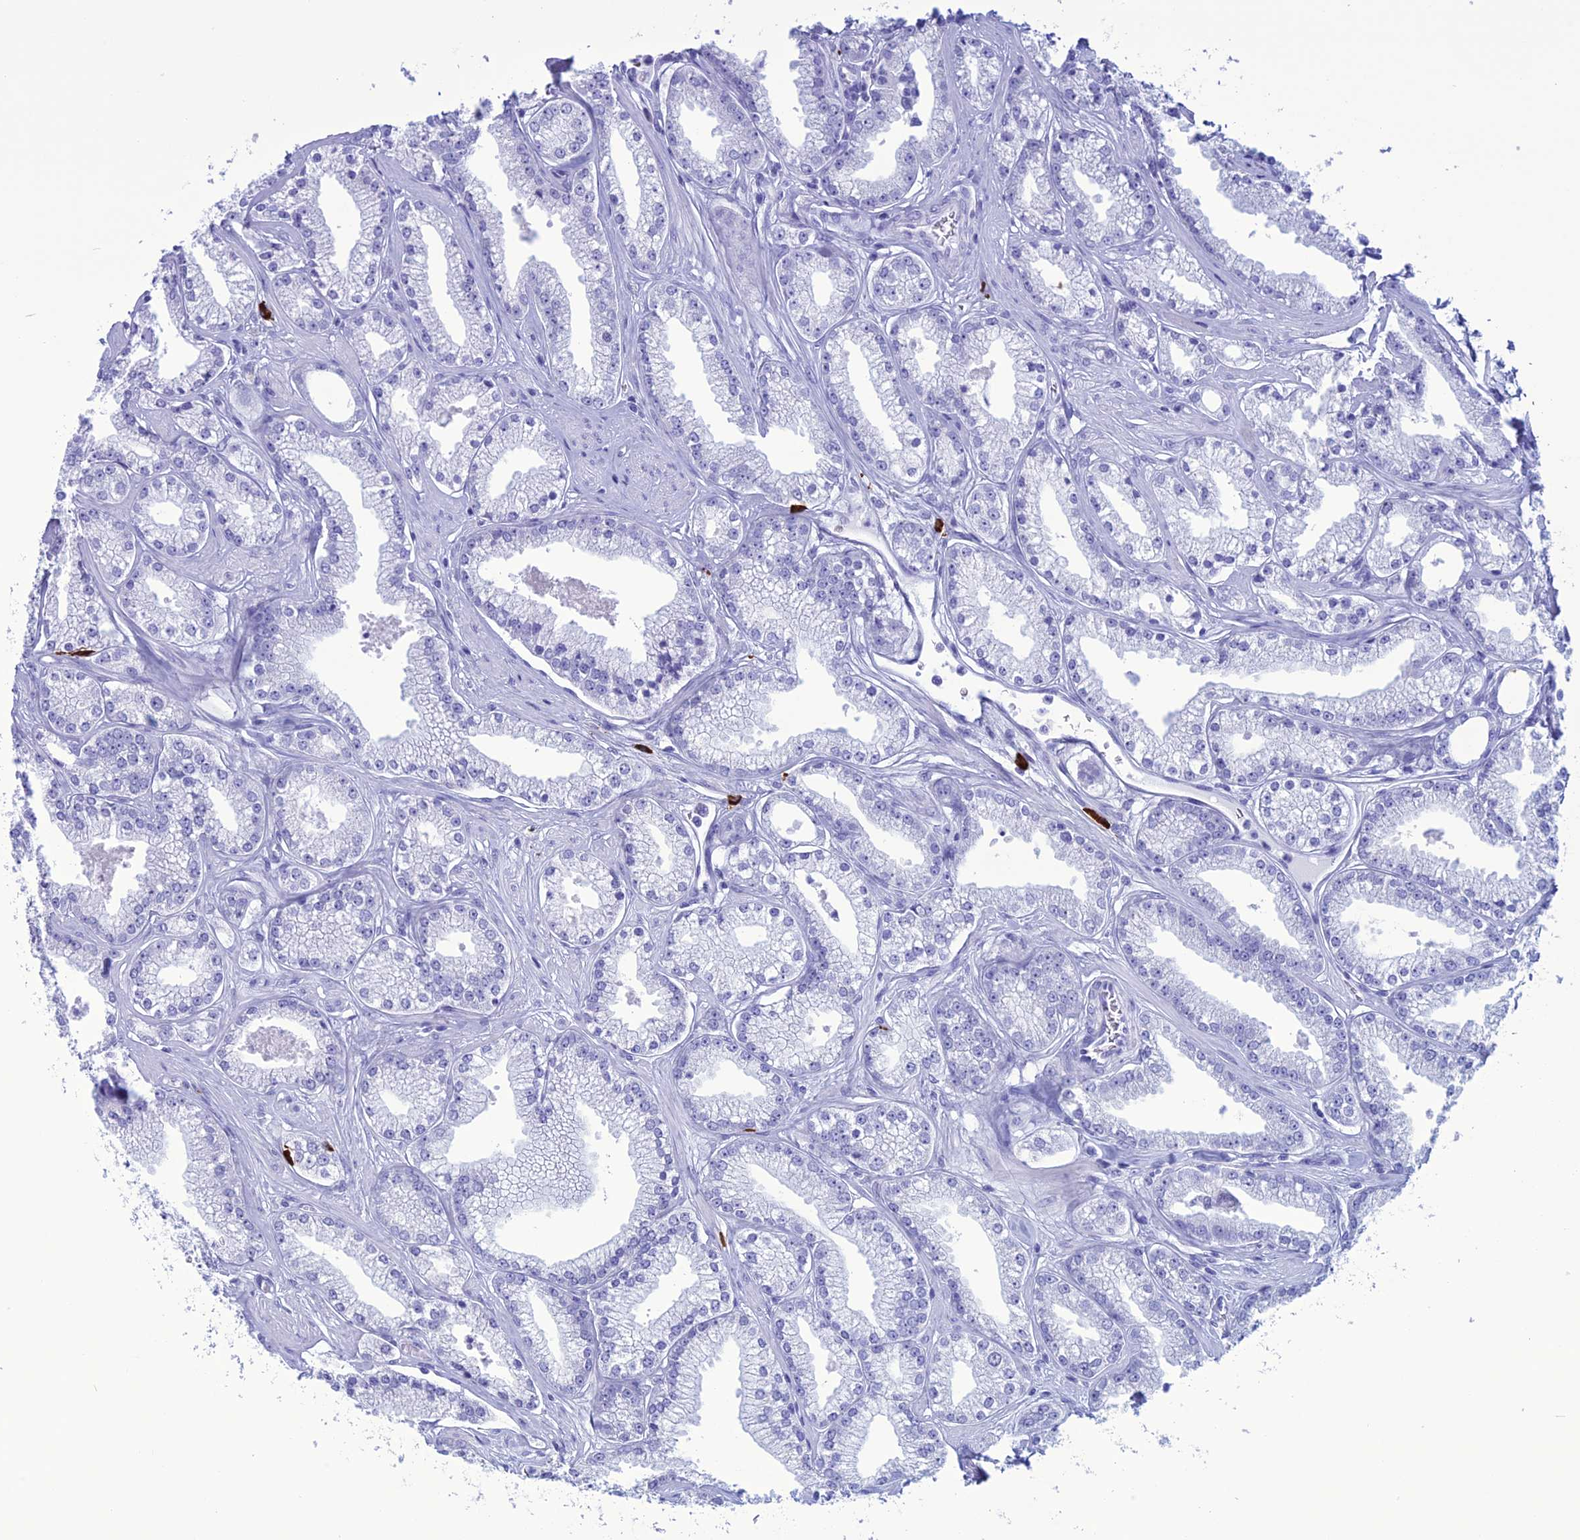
{"staining": {"intensity": "negative", "quantity": "none", "location": "none"}, "tissue": "prostate cancer", "cell_type": "Tumor cells", "image_type": "cancer", "snomed": [{"axis": "morphology", "description": "Adenocarcinoma, High grade"}, {"axis": "topography", "description": "Prostate"}], "caption": "IHC micrograph of neoplastic tissue: human high-grade adenocarcinoma (prostate) stained with DAB (3,3'-diaminobenzidine) reveals no significant protein staining in tumor cells. (Stains: DAB IHC with hematoxylin counter stain, Microscopy: brightfield microscopy at high magnification).", "gene": "MZB1", "patient": {"sex": "male", "age": 67}}